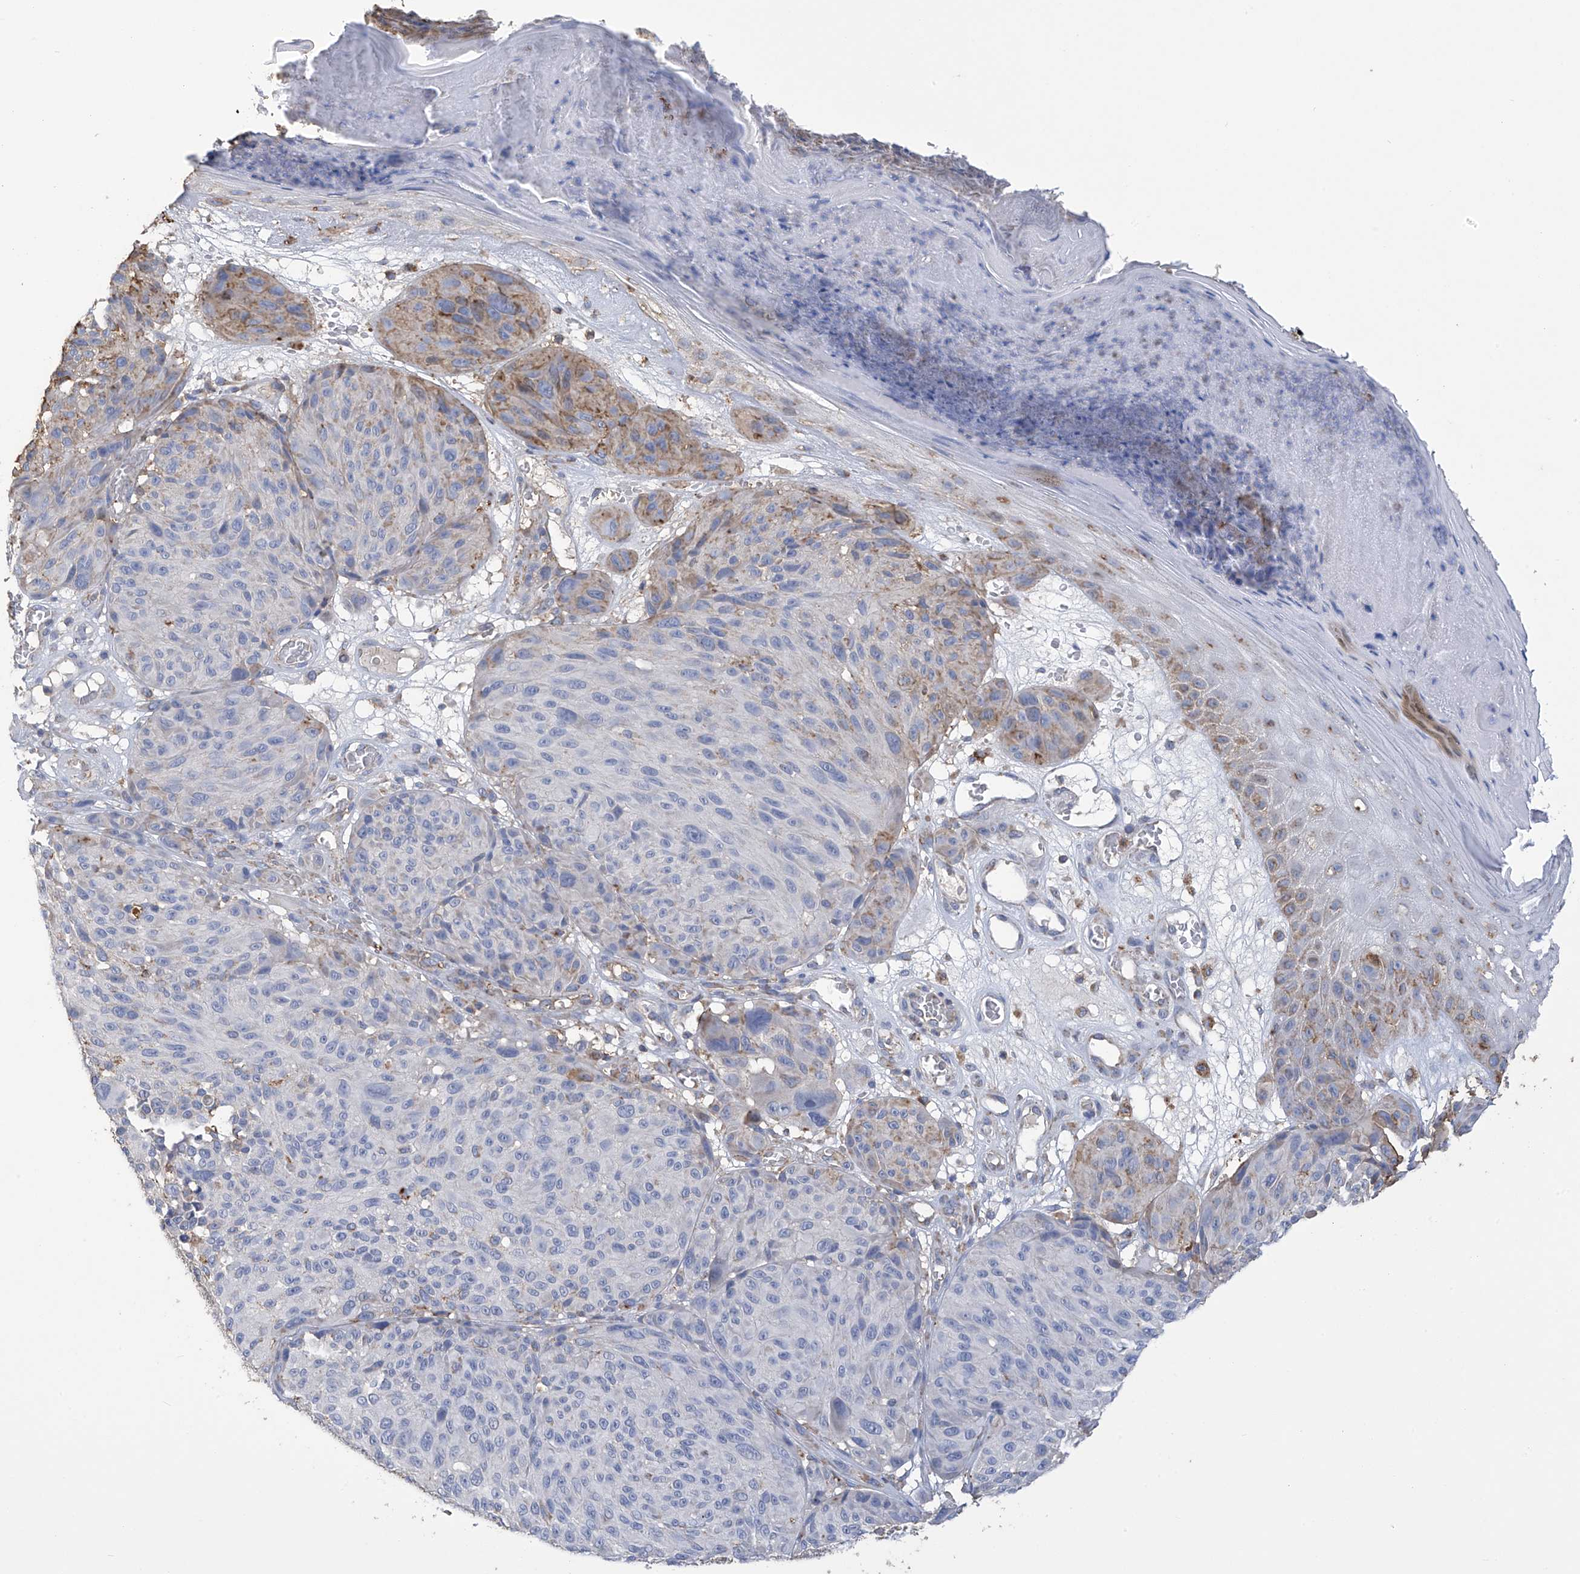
{"staining": {"intensity": "negative", "quantity": "none", "location": "none"}, "tissue": "melanoma", "cell_type": "Tumor cells", "image_type": "cancer", "snomed": [{"axis": "morphology", "description": "Malignant melanoma, NOS"}, {"axis": "topography", "description": "Skin"}], "caption": "Immunohistochemistry (IHC) histopathology image of human malignant melanoma stained for a protein (brown), which reveals no expression in tumor cells. (Brightfield microscopy of DAB (3,3'-diaminobenzidine) immunohistochemistry at high magnification).", "gene": "OGT", "patient": {"sex": "male", "age": 83}}